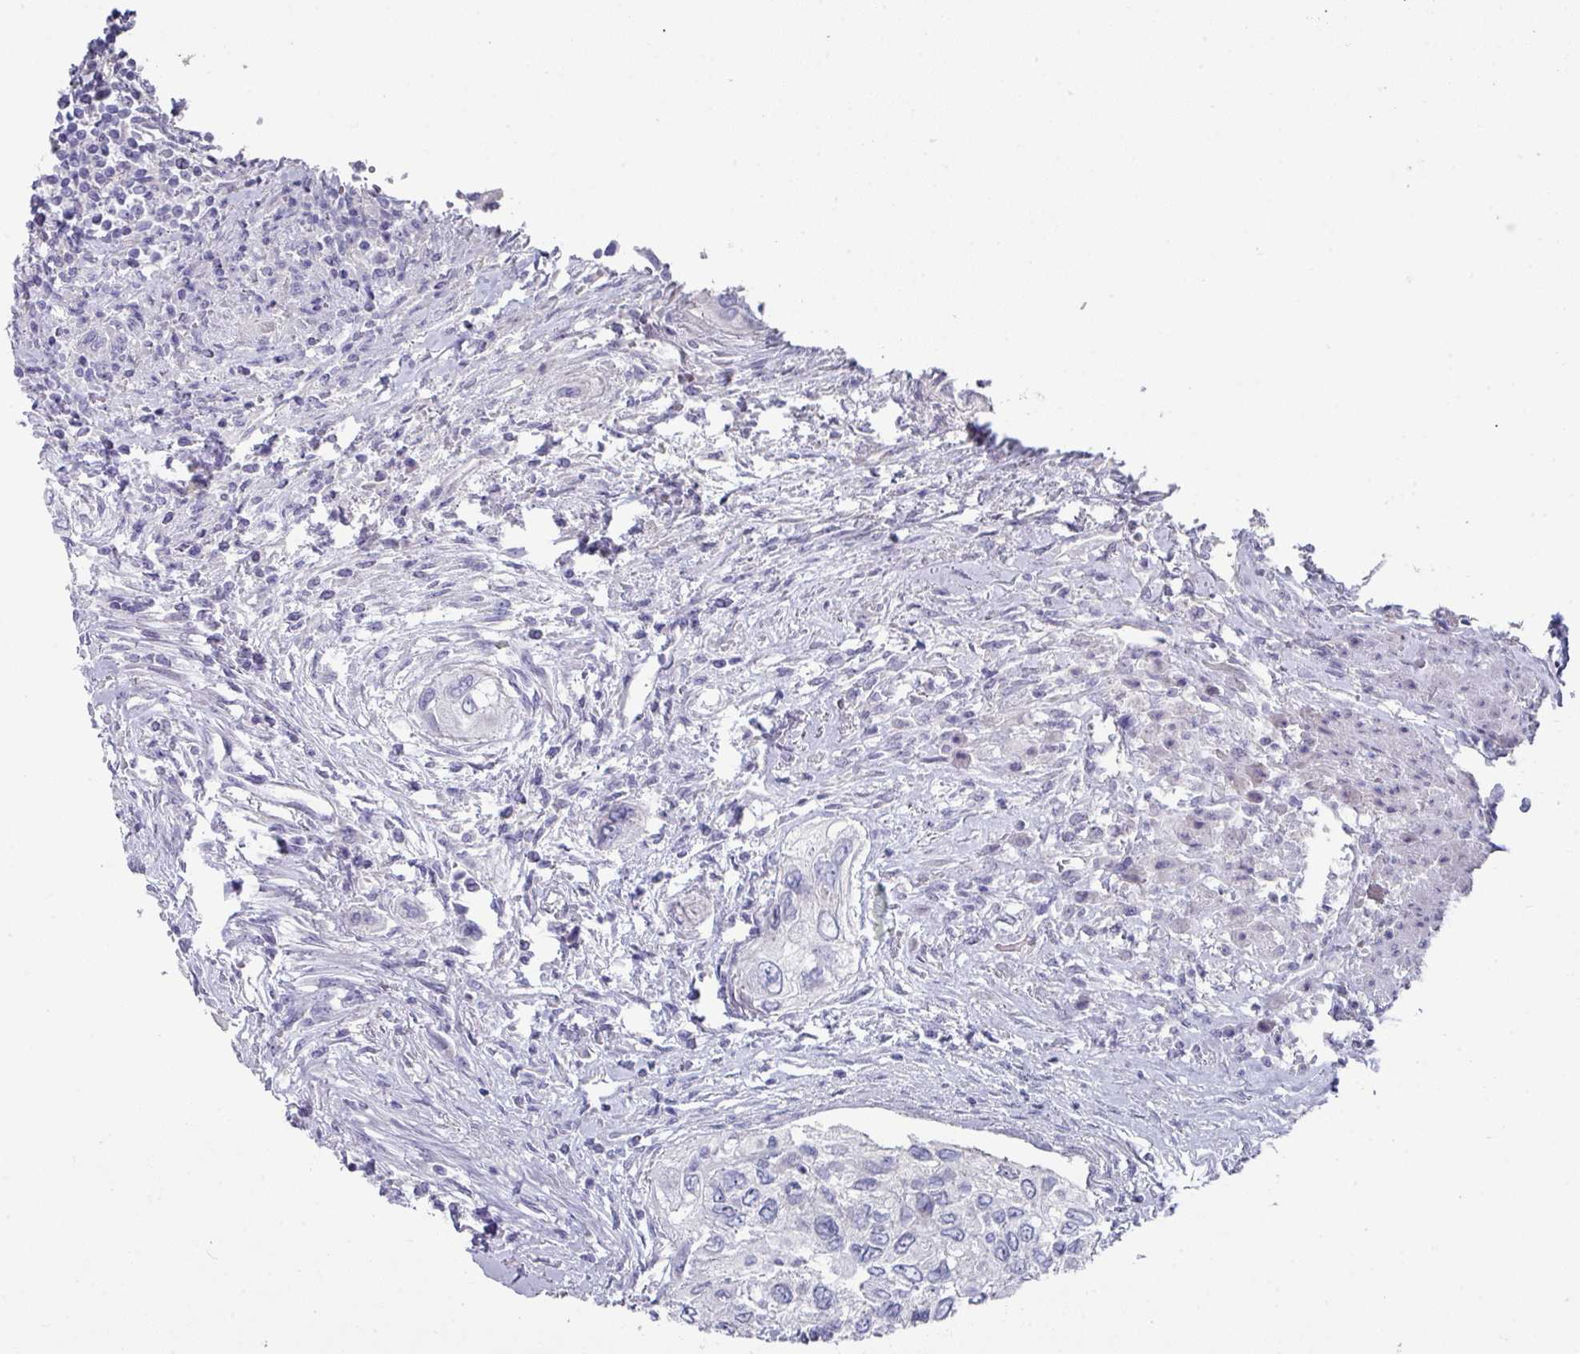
{"staining": {"intensity": "negative", "quantity": "none", "location": "none"}, "tissue": "urothelial cancer", "cell_type": "Tumor cells", "image_type": "cancer", "snomed": [{"axis": "morphology", "description": "Urothelial carcinoma, High grade"}, {"axis": "topography", "description": "Urinary bladder"}], "caption": "This photomicrograph is of urothelial carcinoma (high-grade) stained with immunohistochemistry to label a protein in brown with the nuclei are counter-stained blue. There is no staining in tumor cells. (Stains: DAB immunohistochemistry (IHC) with hematoxylin counter stain, Microscopy: brightfield microscopy at high magnification).", "gene": "DEFB115", "patient": {"sex": "female", "age": 60}}